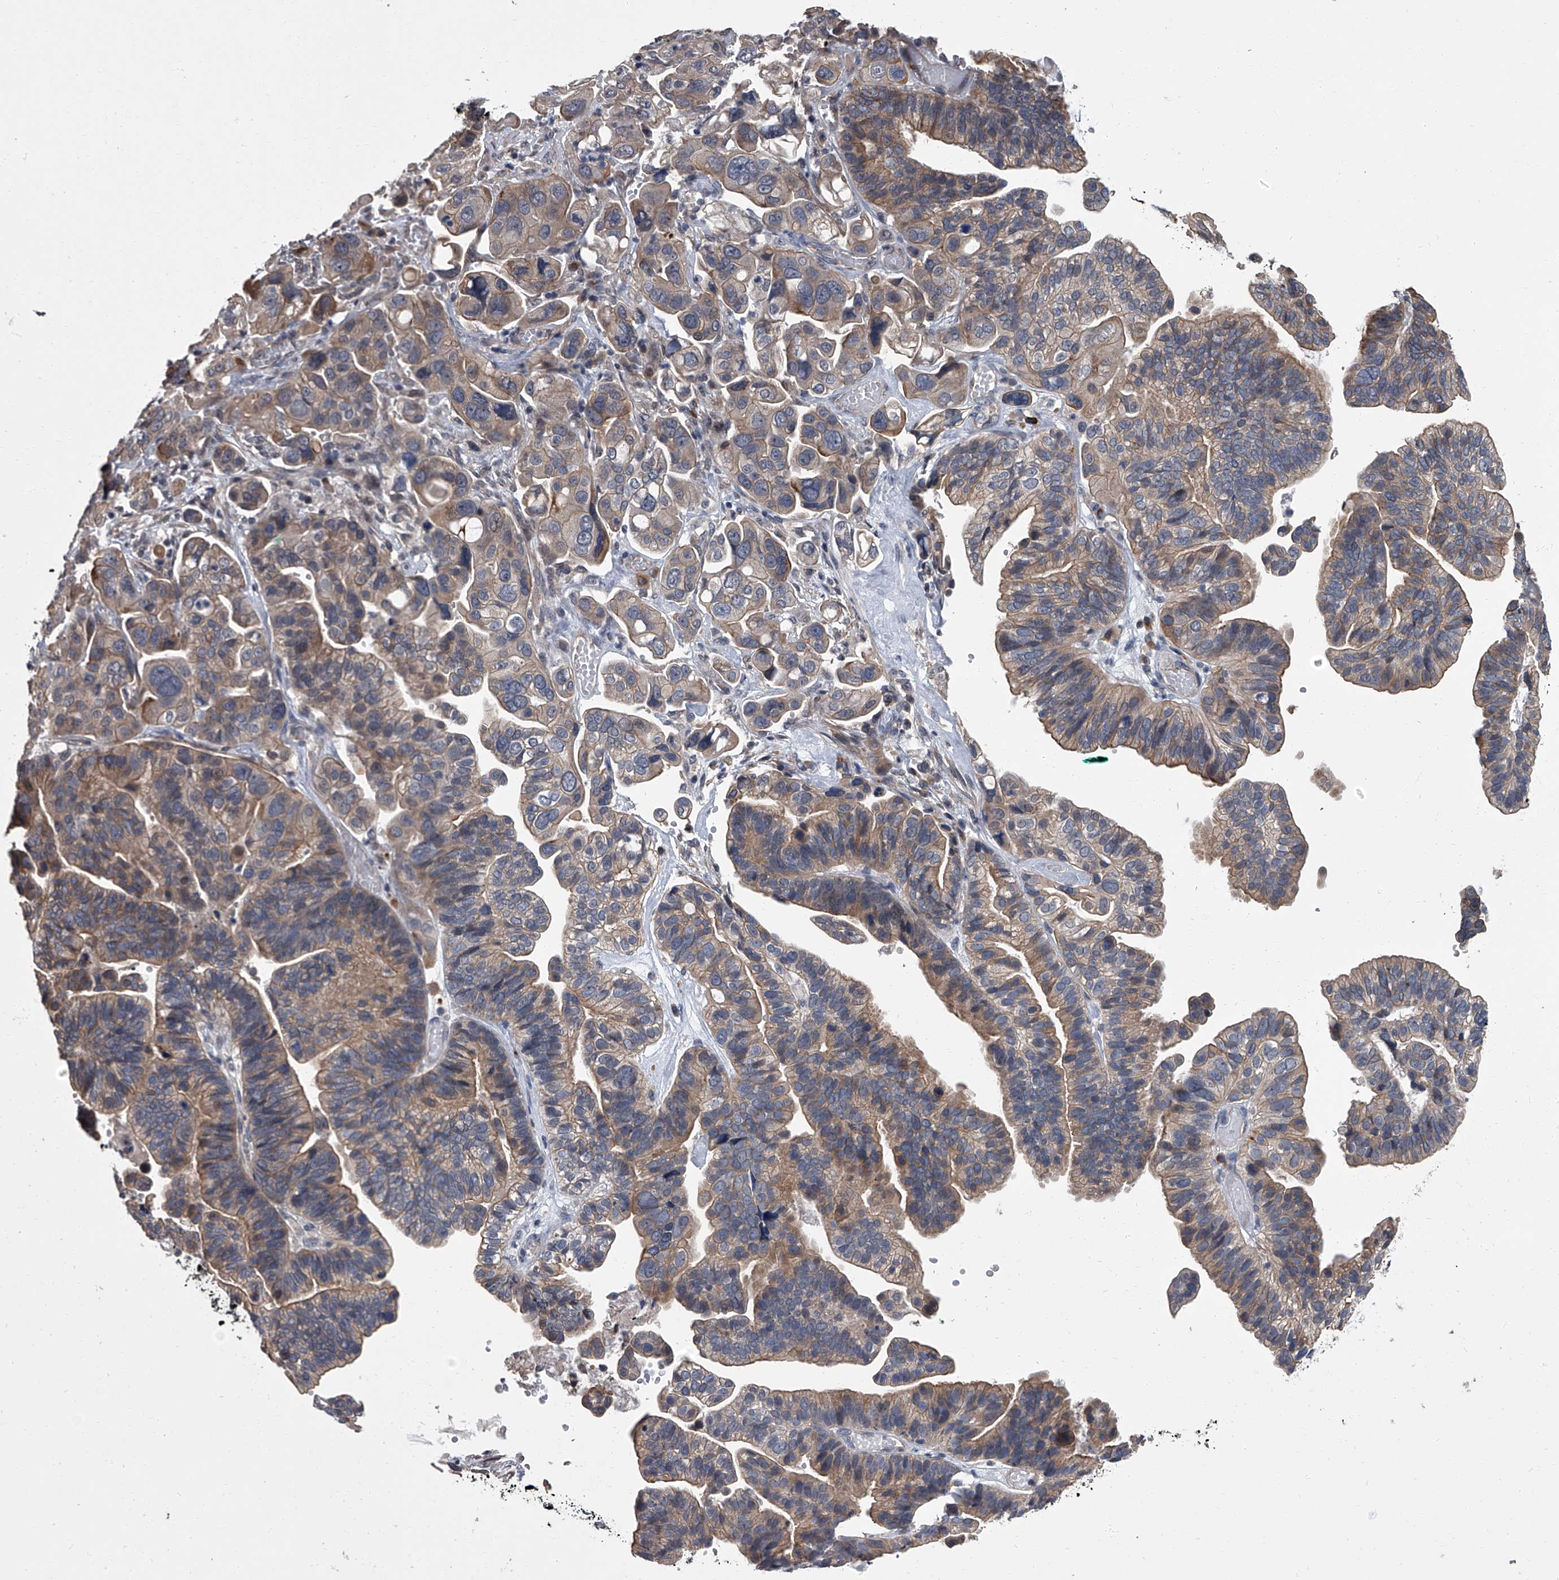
{"staining": {"intensity": "moderate", "quantity": ">75%", "location": "cytoplasmic/membranous"}, "tissue": "ovarian cancer", "cell_type": "Tumor cells", "image_type": "cancer", "snomed": [{"axis": "morphology", "description": "Cystadenocarcinoma, serous, NOS"}, {"axis": "topography", "description": "Ovary"}], "caption": "Ovarian serous cystadenocarcinoma stained for a protein exhibits moderate cytoplasmic/membranous positivity in tumor cells.", "gene": "SIRT4", "patient": {"sex": "female", "age": 56}}